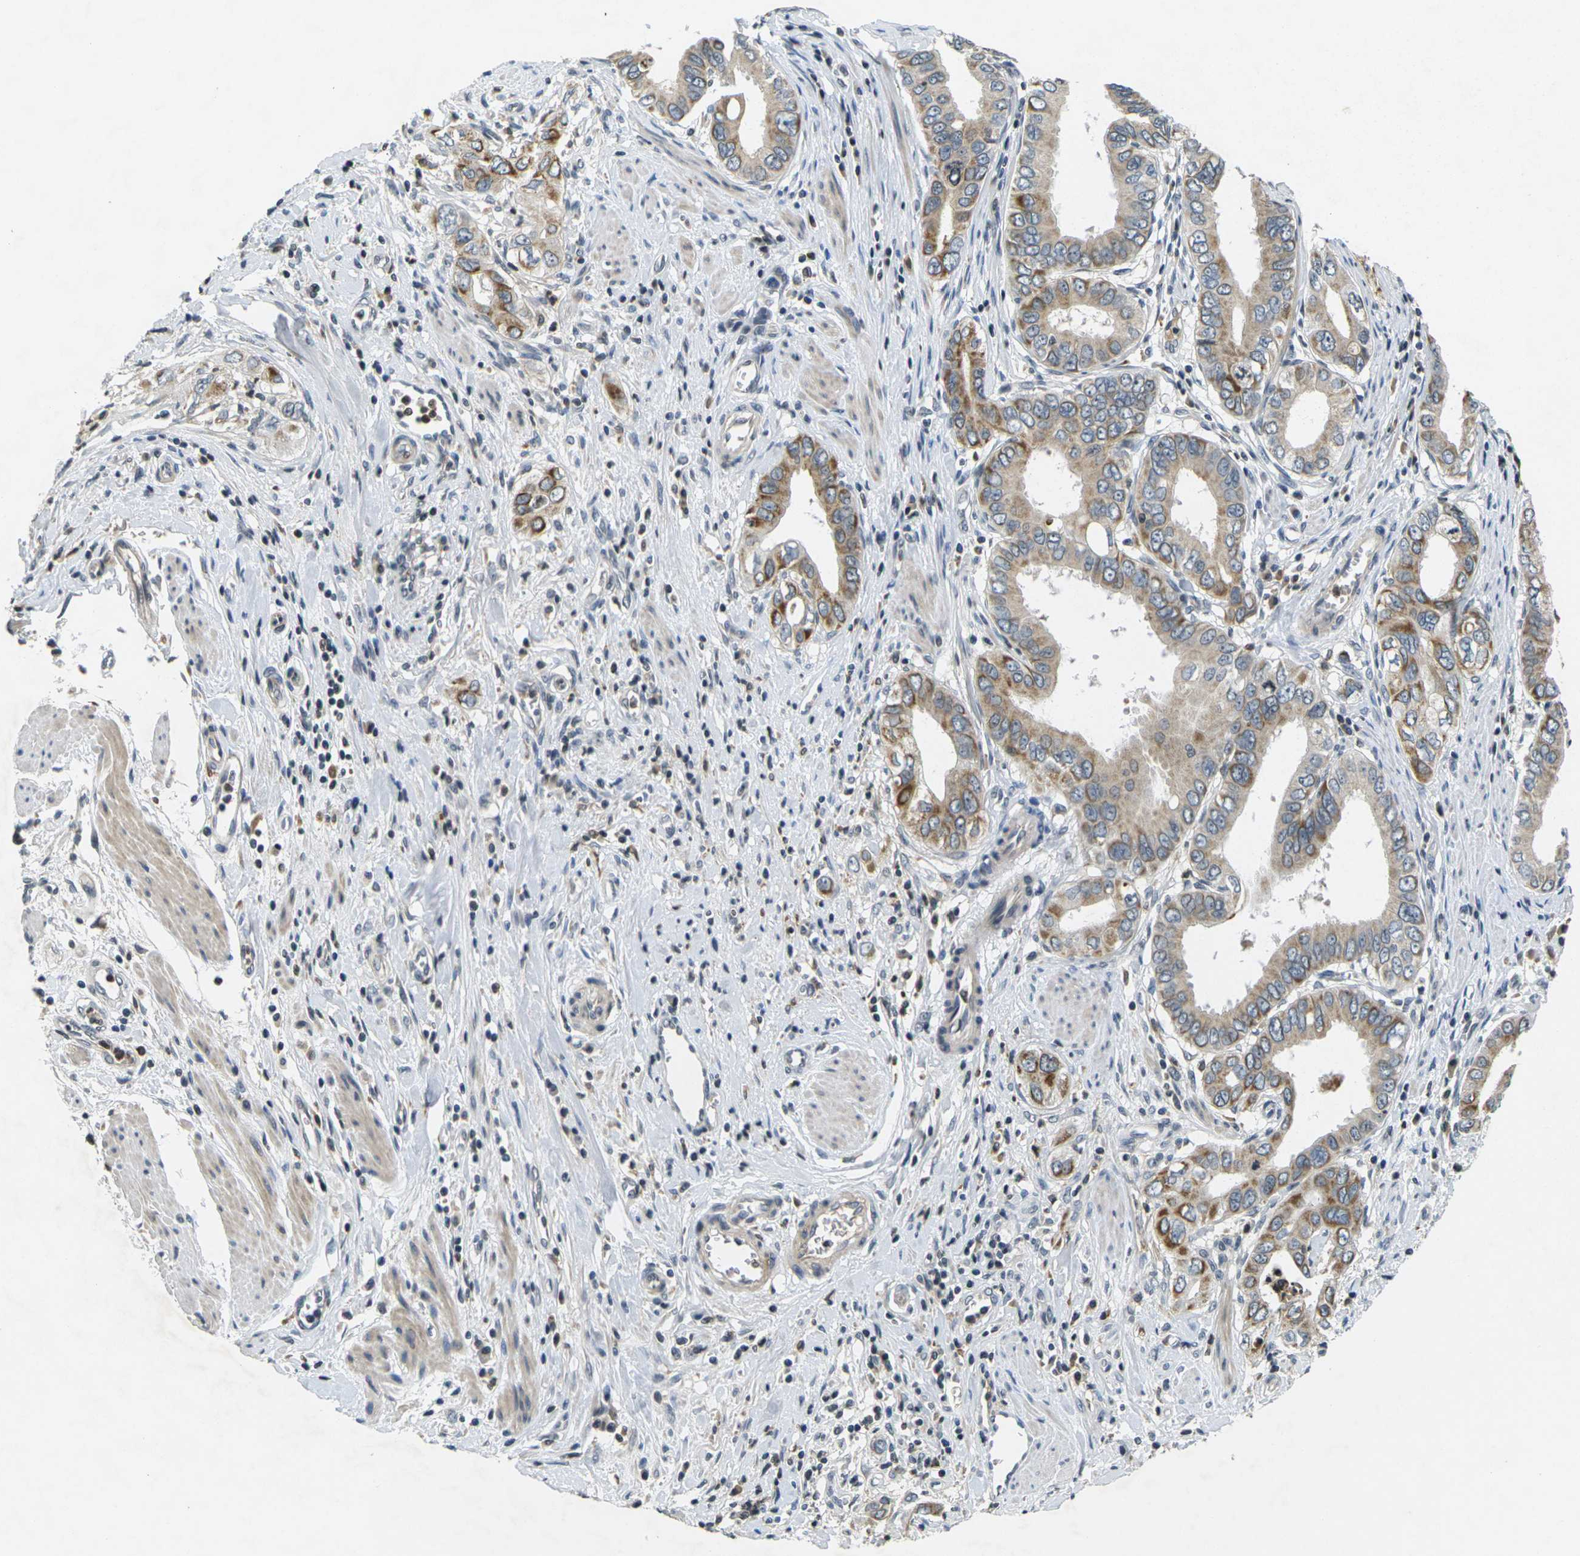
{"staining": {"intensity": "moderate", "quantity": "25%-75%", "location": "cytoplasmic/membranous"}, "tissue": "pancreatic cancer", "cell_type": "Tumor cells", "image_type": "cancer", "snomed": [{"axis": "morphology", "description": "Normal tissue, NOS"}, {"axis": "topography", "description": "Lymph node"}], "caption": "Immunohistochemical staining of pancreatic cancer shows medium levels of moderate cytoplasmic/membranous protein positivity in about 25%-75% of tumor cells.", "gene": "C1QC", "patient": {"sex": "male", "age": 50}}